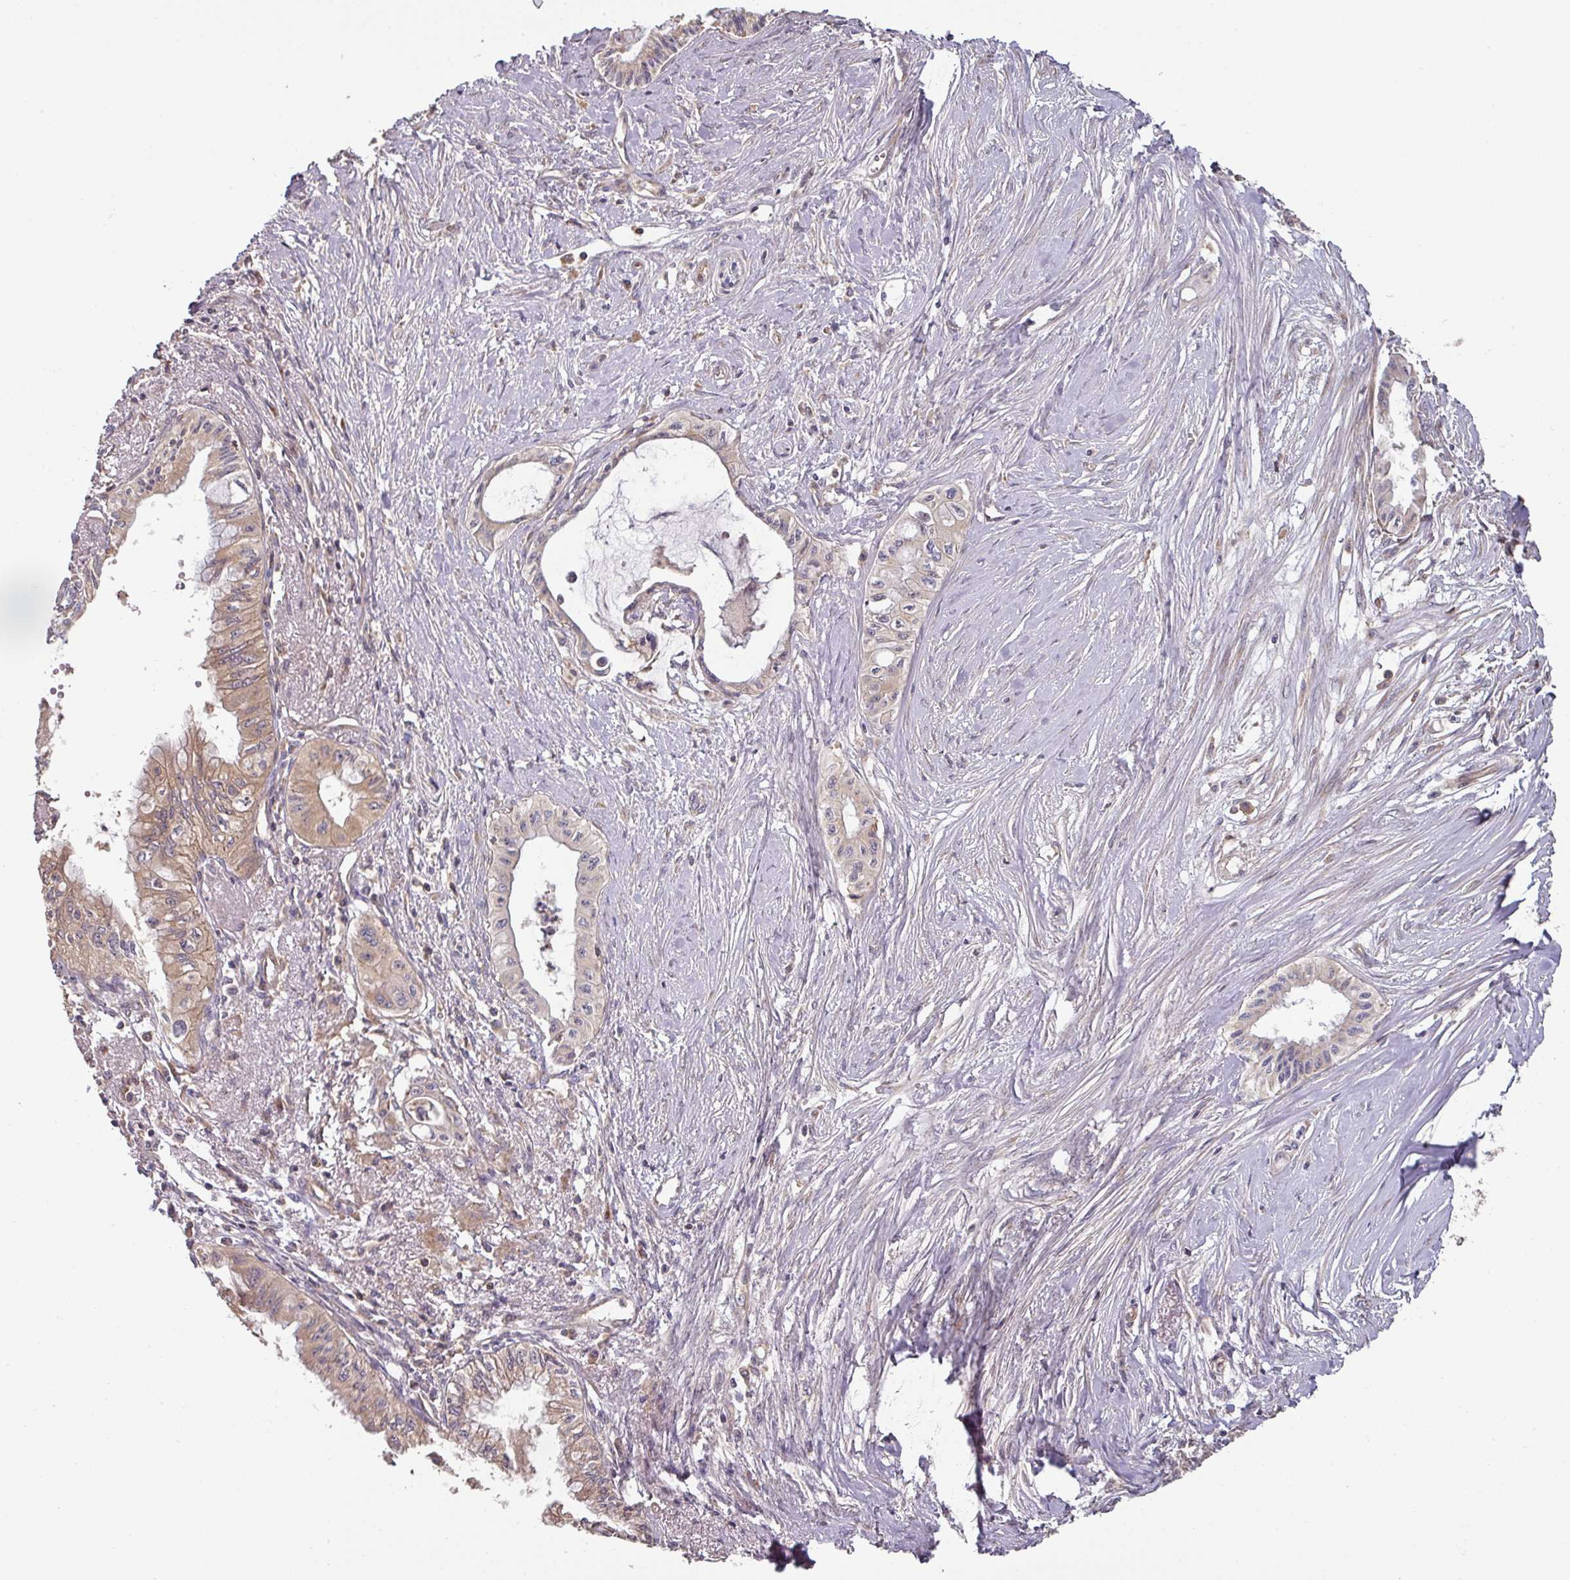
{"staining": {"intensity": "moderate", "quantity": "25%-75%", "location": "cytoplasmic/membranous"}, "tissue": "pancreatic cancer", "cell_type": "Tumor cells", "image_type": "cancer", "snomed": [{"axis": "morphology", "description": "Adenocarcinoma, NOS"}, {"axis": "topography", "description": "Pancreas"}], "caption": "A photomicrograph showing moderate cytoplasmic/membranous expression in about 25%-75% of tumor cells in pancreatic cancer (adenocarcinoma), as visualized by brown immunohistochemical staining.", "gene": "SIK1", "patient": {"sex": "male", "age": 71}}